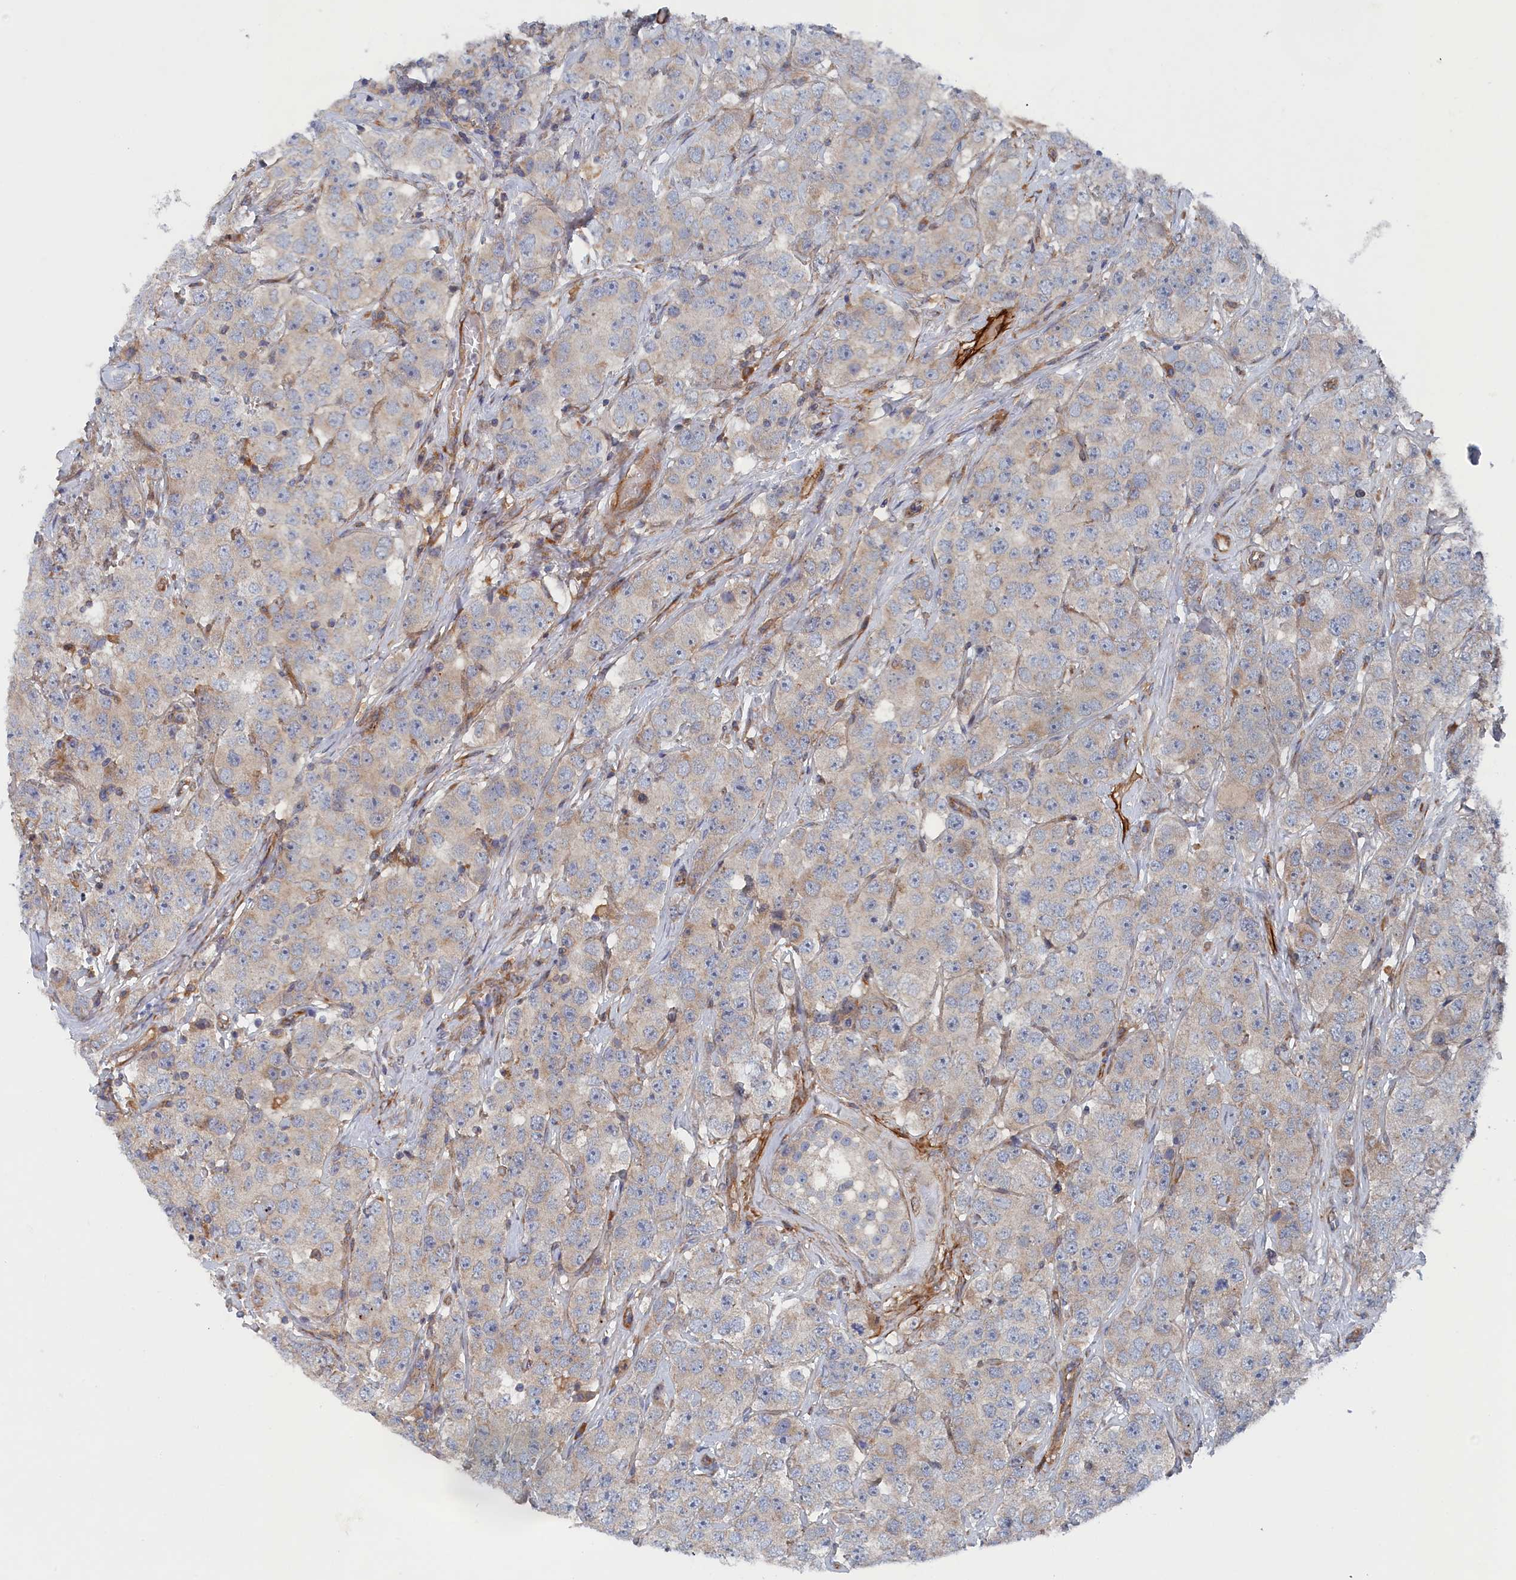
{"staining": {"intensity": "negative", "quantity": "none", "location": "none"}, "tissue": "testis cancer", "cell_type": "Tumor cells", "image_type": "cancer", "snomed": [{"axis": "morphology", "description": "Seminoma, NOS"}, {"axis": "topography", "description": "Testis"}], "caption": "Seminoma (testis) stained for a protein using immunohistochemistry (IHC) reveals no expression tumor cells.", "gene": "TMEM196", "patient": {"sex": "male", "age": 28}}